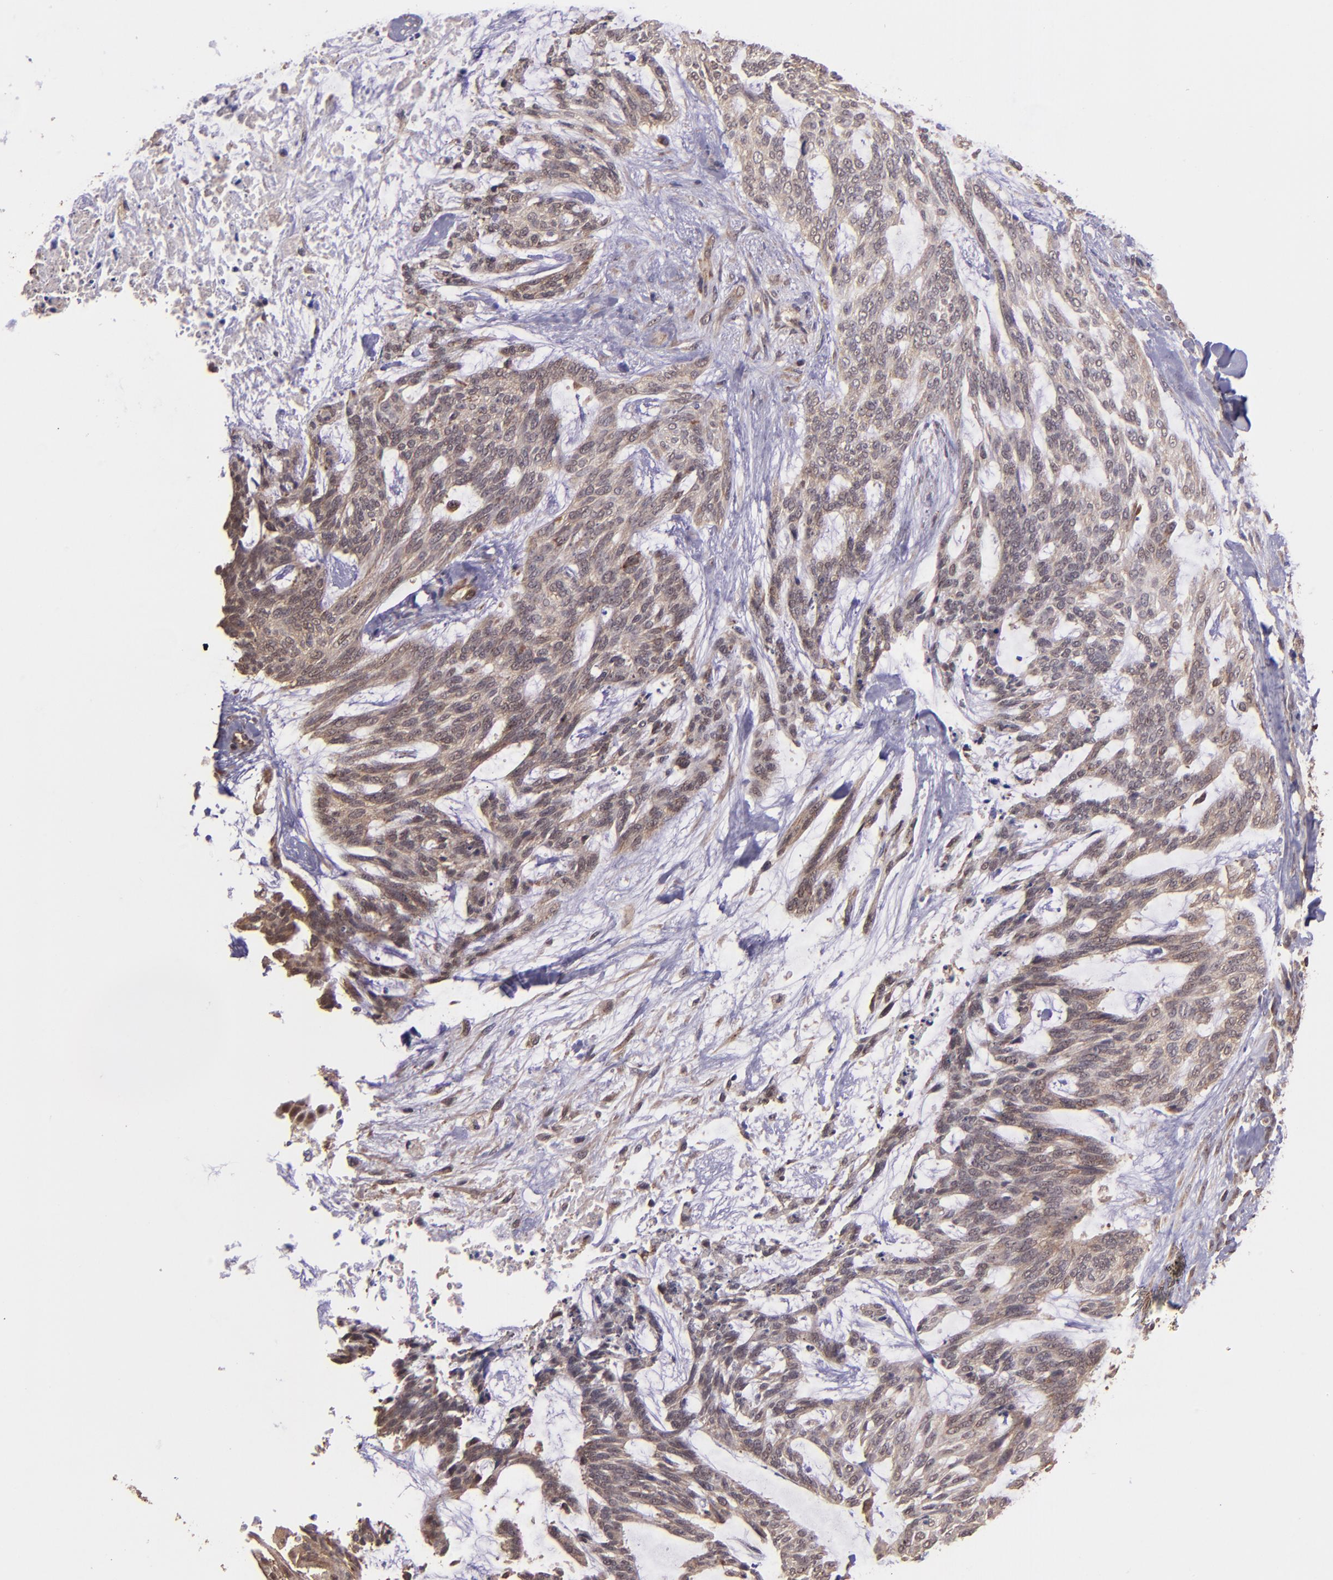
{"staining": {"intensity": "weak", "quantity": ">75%", "location": "cytoplasmic/membranous"}, "tissue": "skin cancer", "cell_type": "Tumor cells", "image_type": "cancer", "snomed": [{"axis": "morphology", "description": "Normal tissue, NOS"}, {"axis": "morphology", "description": "Basal cell carcinoma"}, {"axis": "topography", "description": "Skin"}], "caption": "Protein staining of skin cancer (basal cell carcinoma) tissue displays weak cytoplasmic/membranous staining in approximately >75% of tumor cells.", "gene": "USP51", "patient": {"sex": "female", "age": 71}}